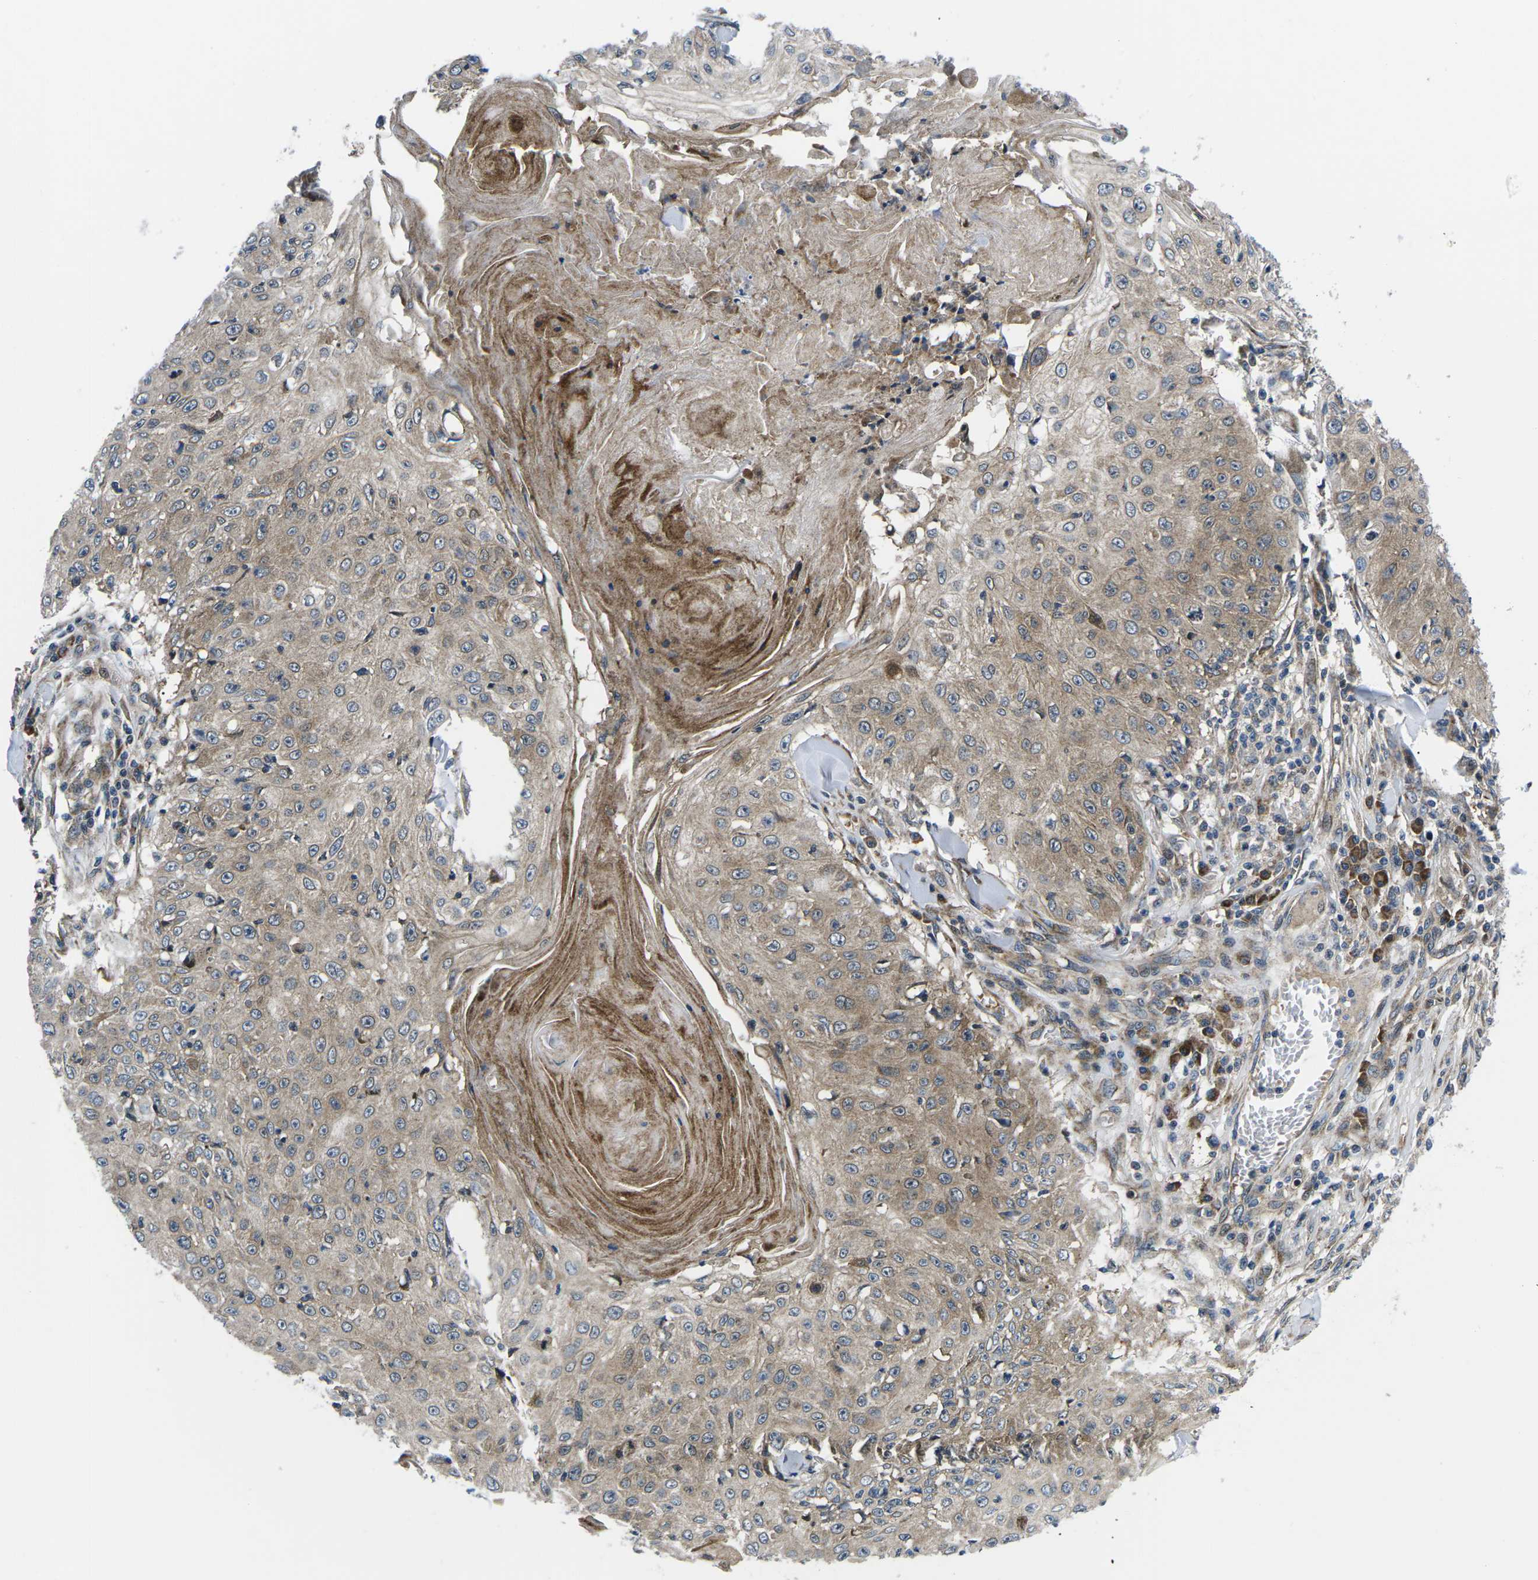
{"staining": {"intensity": "moderate", "quantity": ">75%", "location": "cytoplasmic/membranous"}, "tissue": "skin cancer", "cell_type": "Tumor cells", "image_type": "cancer", "snomed": [{"axis": "morphology", "description": "Squamous cell carcinoma, NOS"}, {"axis": "topography", "description": "Skin"}], "caption": "This histopathology image reveals immunohistochemistry staining of human skin cancer (squamous cell carcinoma), with medium moderate cytoplasmic/membranous staining in about >75% of tumor cells.", "gene": "EIF4E", "patient": {"sex": "male", "age": 86}}